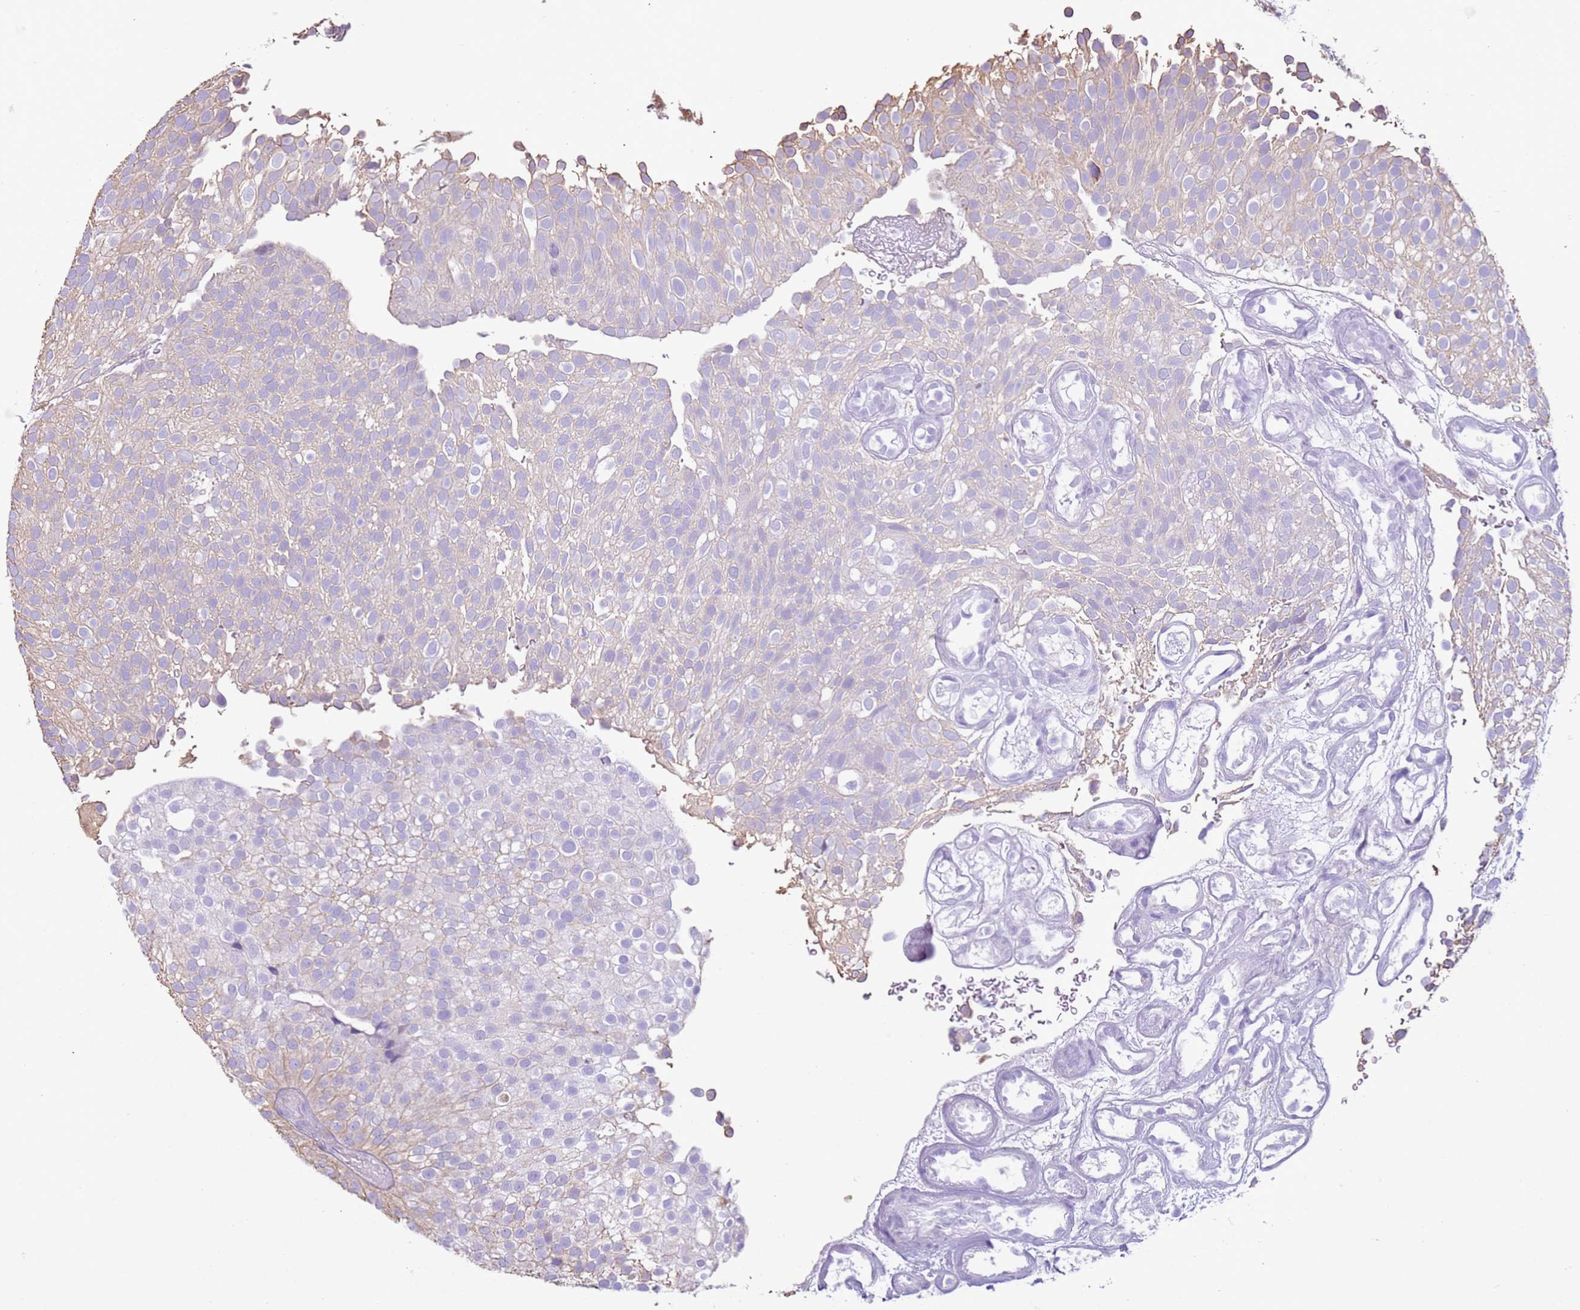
{"staining": {"intensity": "negative", "quantity": "none", "location": "none"}, "tissue": "urothelial cancer", "cell_type": "Tumor cells", "image_type": "cancer", "snomed": [{"axis": "morphology", "description": "Urothelial carcinoma, Low grade"}, {"axis": "topography", "description": "Urinary bladder"}], "caption": "Urothelial cancer was stained to show a protein in brown. There is no significant staining in tumor cells.", "gene": "OAF", "patient": {"sex": "male", "age": 78}}